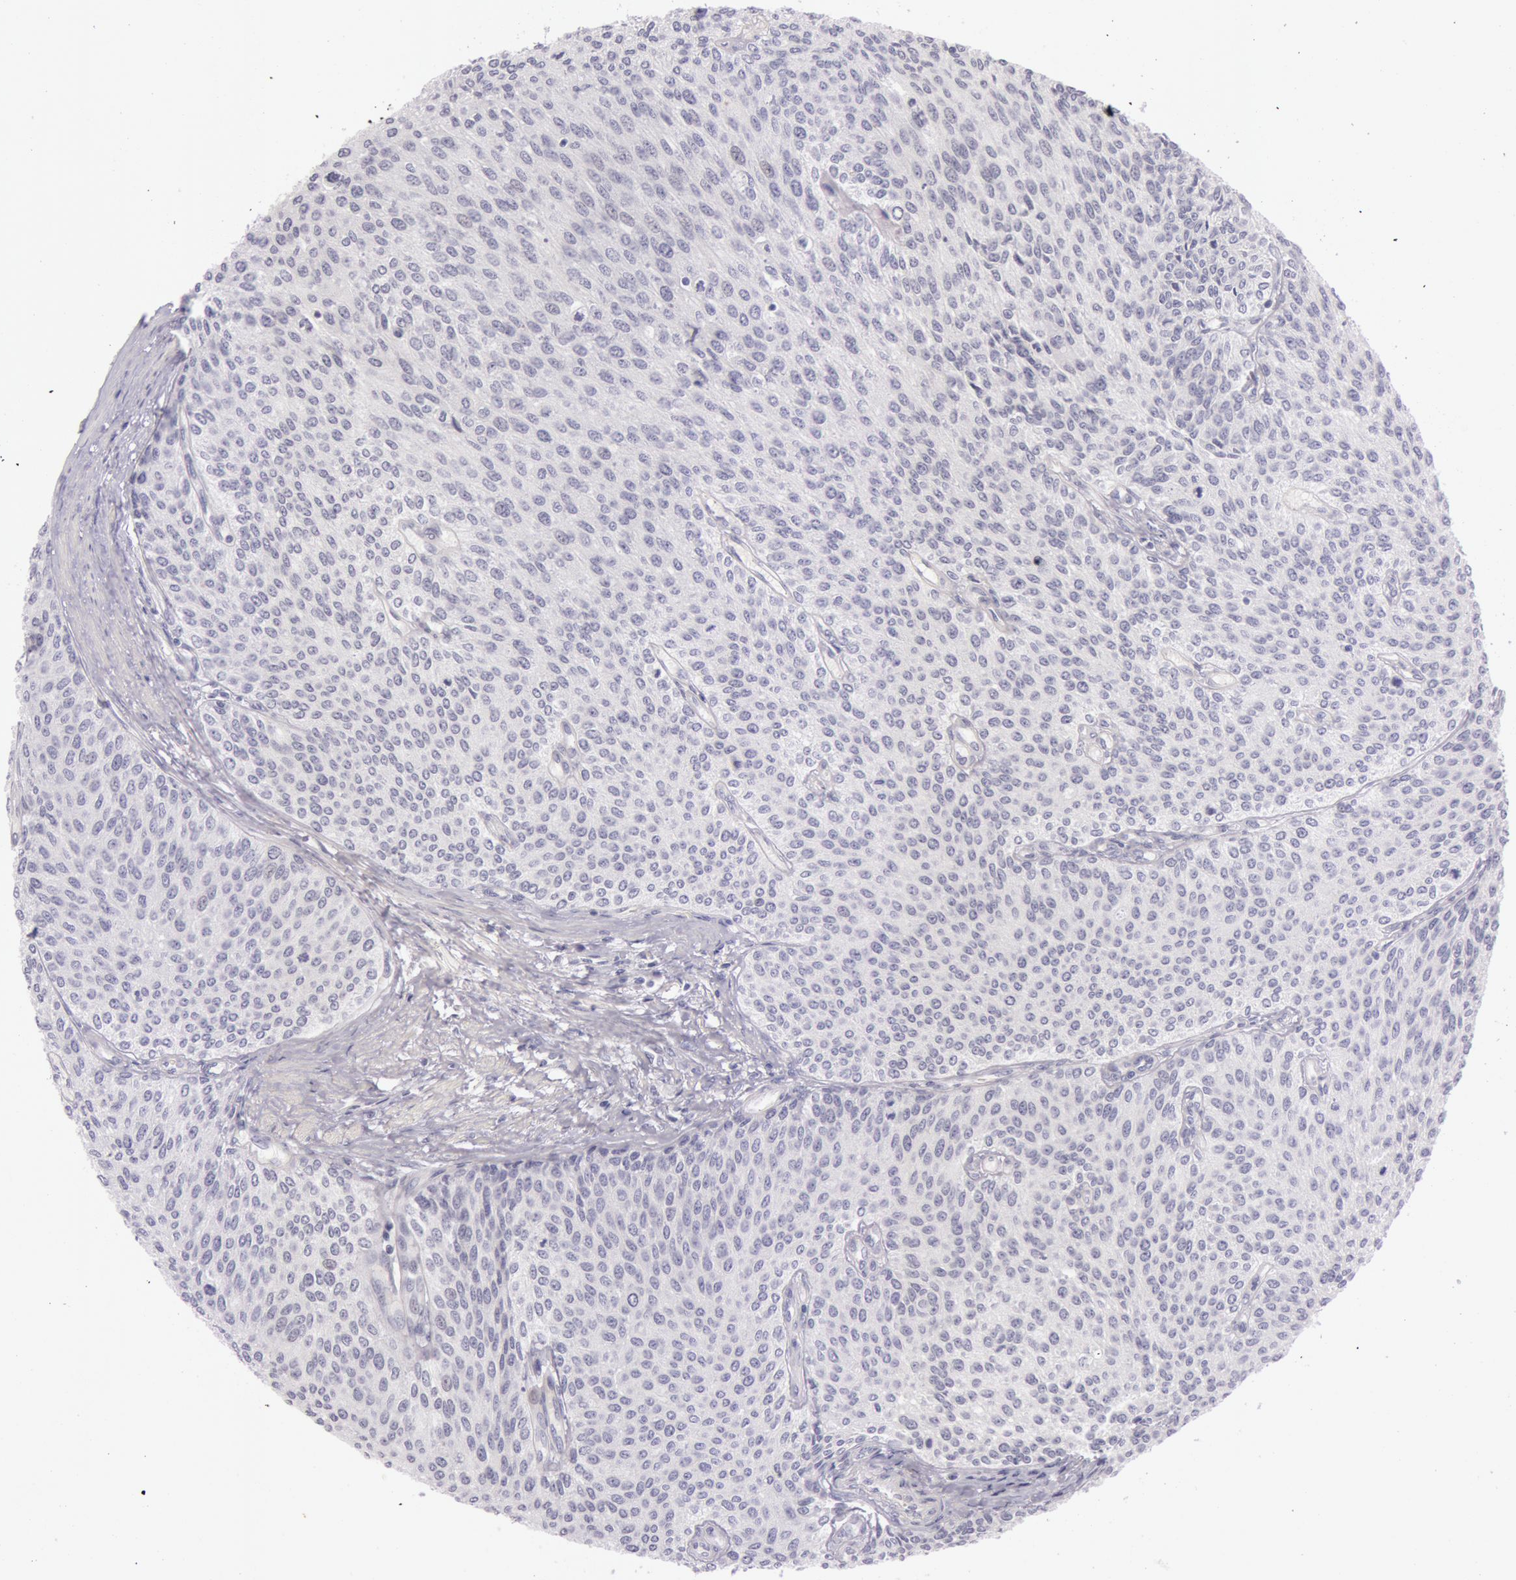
{"staining": {"intensity": "negative", "quantity": "none", "location": "none"}, "tissue": "urothelial cancer", "cell_type": "Tumor cells", "image_type": "cancer", "snomed": [{"axis": "morphology", "description": "Urothelial carcinoma, Low grade"}, {"axis": "topography", "description": "Urinary bladder"}], "caption": "IHC photomicrograph of neoplastic tissue: human urothelial cancer stained with DAB (3,3'-diaminobenzidine) demonstrates no significant protein staining in tumor cells. (Stains: DAB IHC with hematoxylin counter stain, Microscopy: brightfield microscopy at high magnification).", "gene": "RBMY1F", "patient": {"sex": "female", "age": 73}}